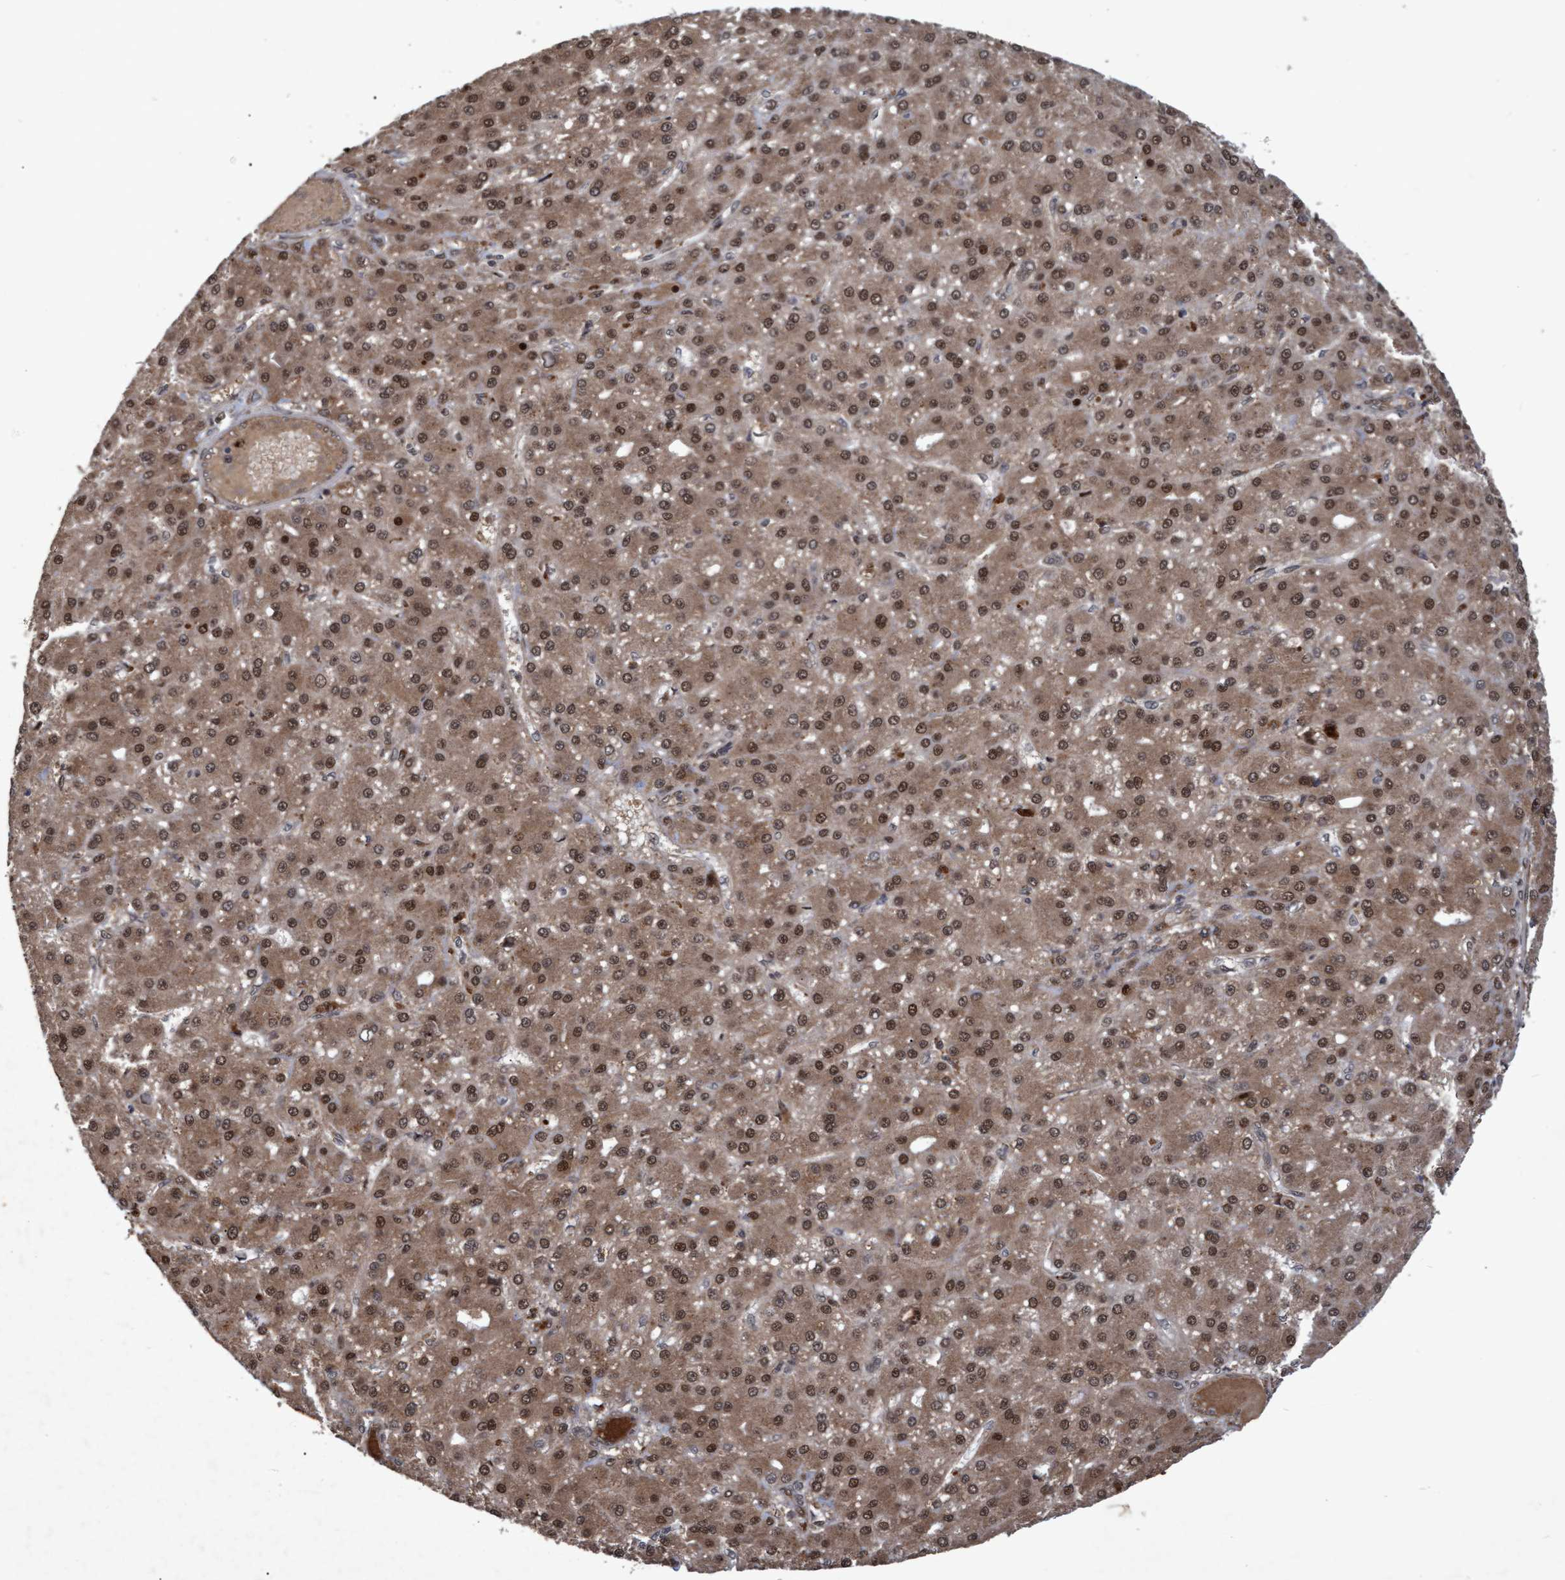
{"staining": {"intensity": "moderate", "quantity": ">75%", "location": "cytoplasmic/membranous,nuclear"}, "tissue": "liver cancer", "cell_type": "Tumor cells", "image_type": "cancer", "snomed": [{"axis": "morphology", "description": "Carcinoma, Hepatocellular, NOS"}, {"axis": "topography", "description": "Liver"}], "caption": "Liver hepatocellular carcinoma was stained to show a protein in brown. There is medium levels of moderate cytoplasmic/membranous and nuclear expression in about >75% of tumor cells.", "gene": "PSMB6", "patient": {"sex": "male", "age": 67}}